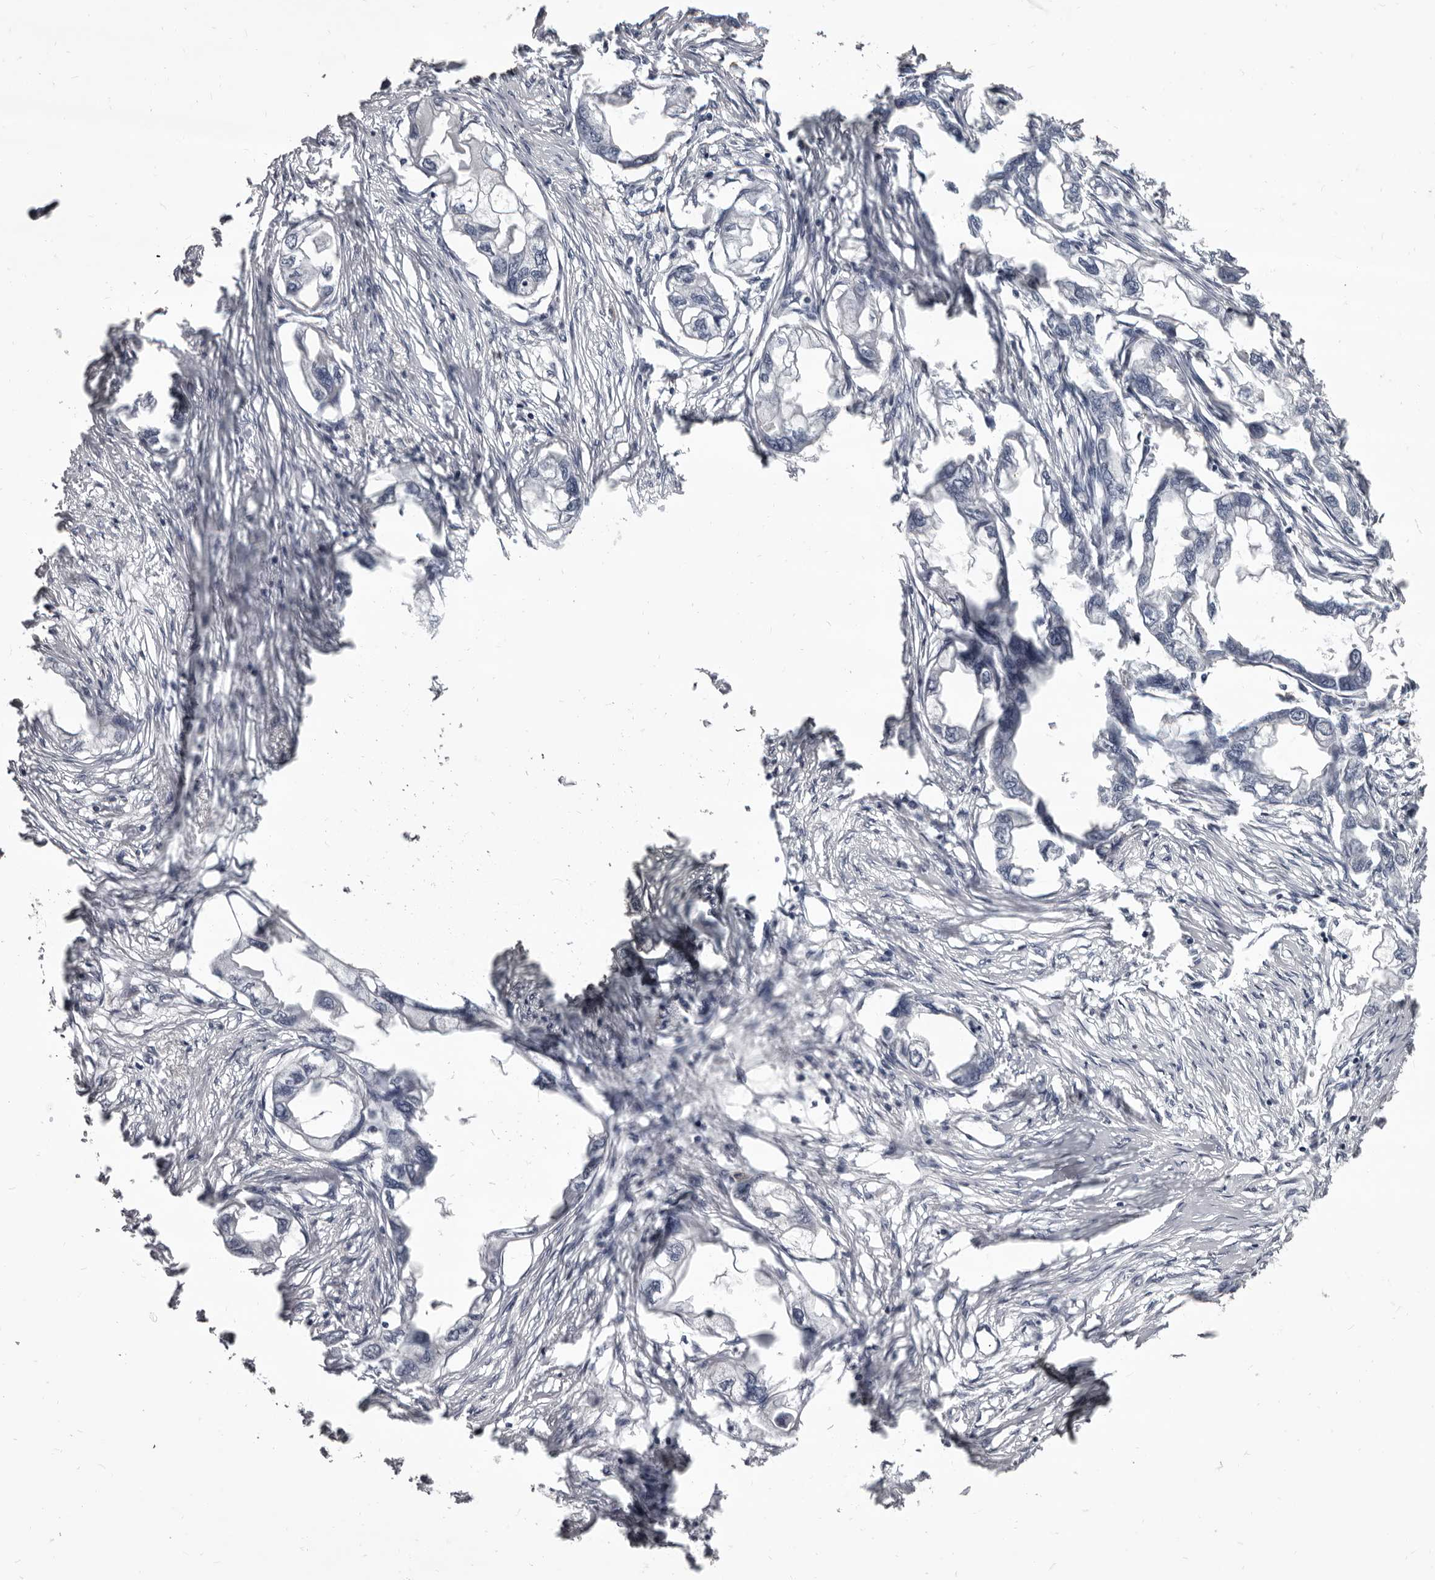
{"staining": {"intensity": "negative", "quantity": "none", "location": "none"}, "tissue": "endometrial cancer", "cell_type": "Tumor cells", "image_type": "cancer", "snomed": [{"axis": "morphology", "description": "Adenocarcinoma, NOS"}, {"axis": "morphology", "description": "Adenocarcinoma, metastatic, NOS"}, {"axis": "topography", "description": "Adipose tissue"}, {"axis": "topography", "description": "Endometrium"}], "caption": "Endometrial cancer stained for a protein using immunohistochemistry (IHC) demonstrates no positivity tumor cells.", "gene": "GZMH", "patient": {"sex": "female", "age": 67}}